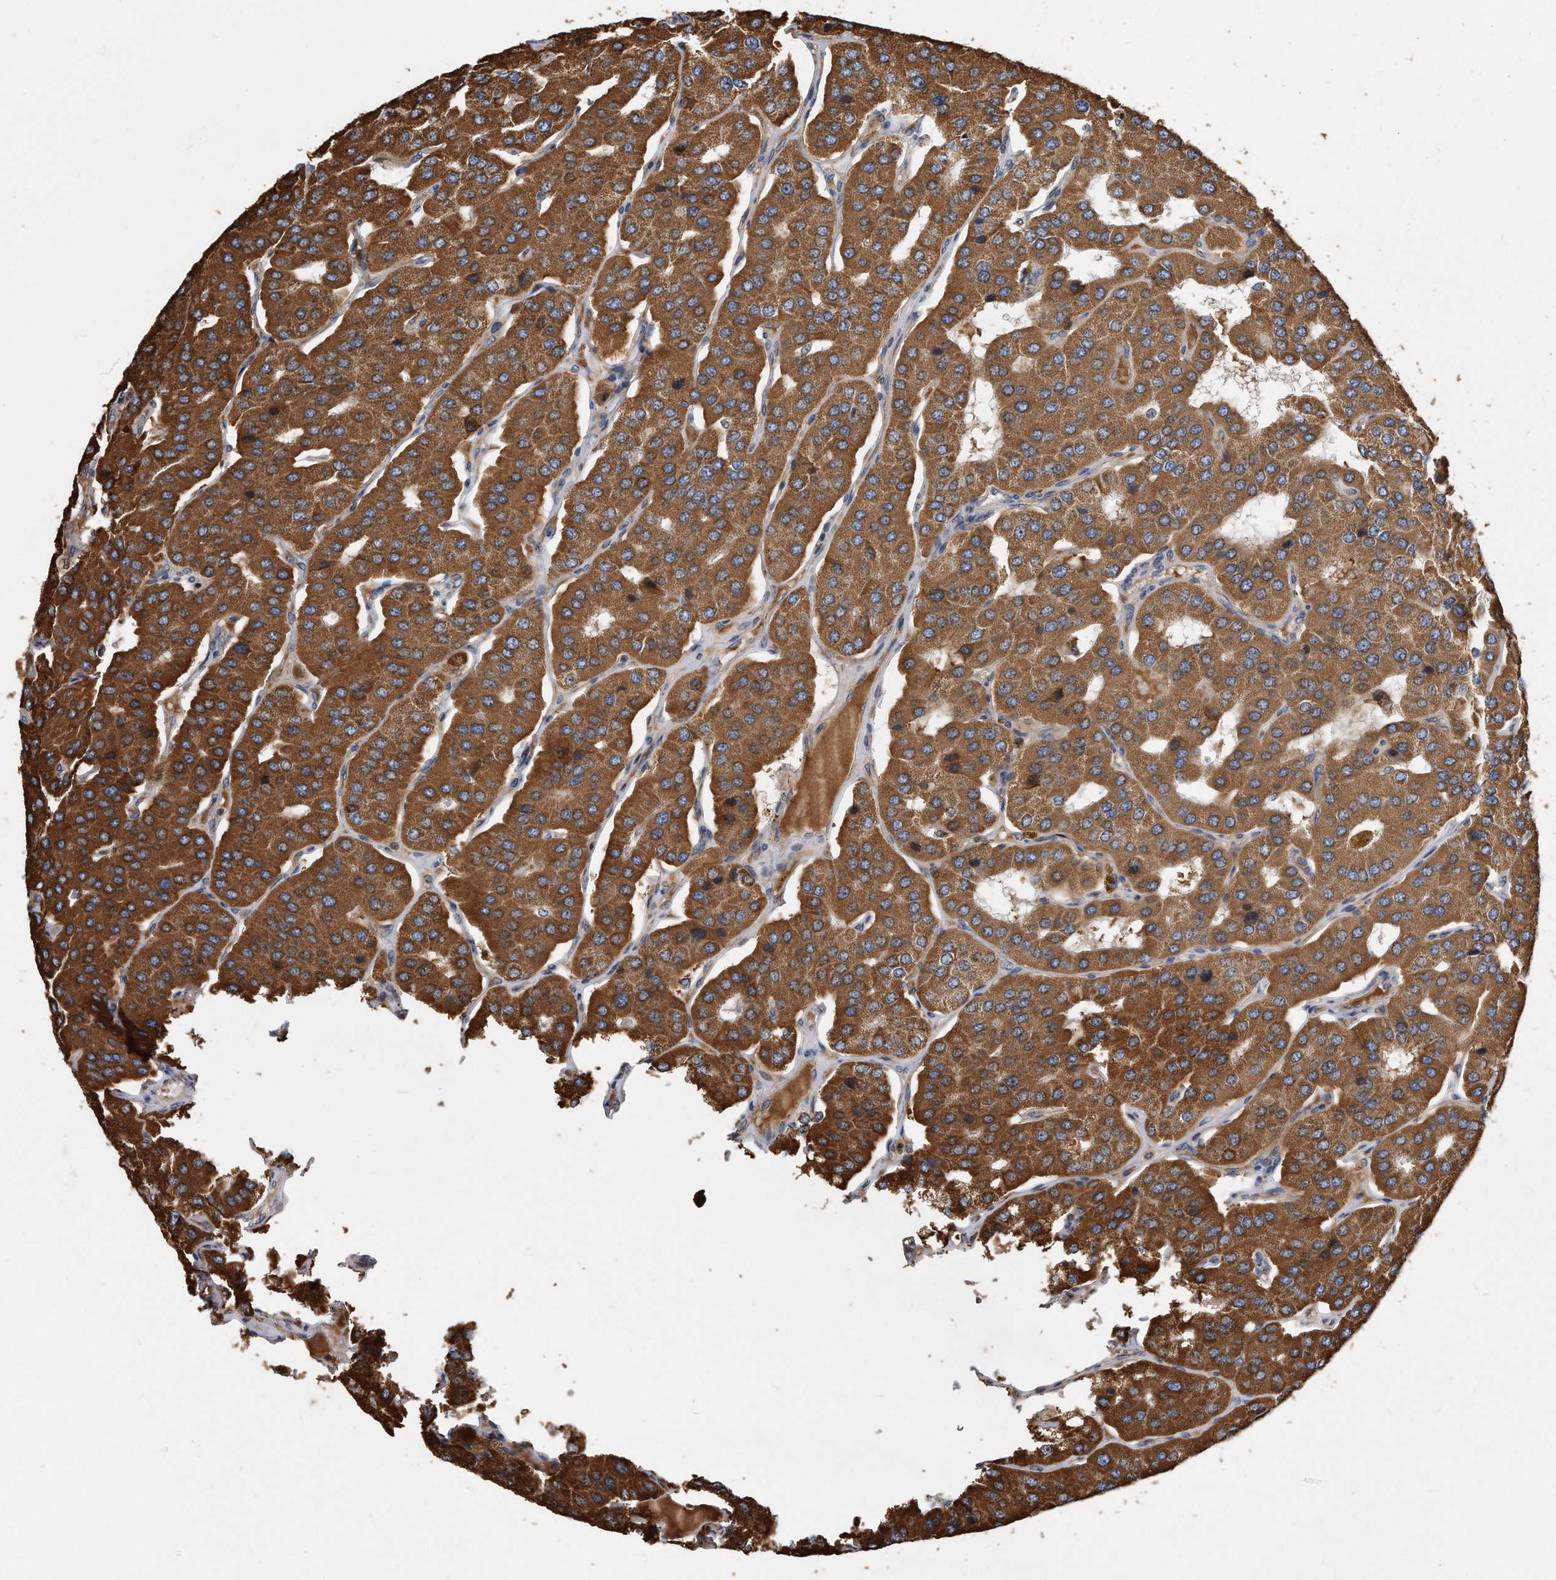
{"staining": {"intensity": "strong", "quantity": ">75%", "location": "cytoplasmic/membranous"}, "tissue": "parathyroid gland", "cell_type": "Glandular cells", "image_type": "normal", "snomed": [{"axis": "morphology", "description": "Normal tissue, NOS"}, {"axis": "morphology", "description": "Adenoma, NOS"}, {"axis": "topography", "description": "Parathyroid gland"}], "caption": "IHC photomicrograph of benign parathyroid gland stained for a protein (brown), which displays high levels of strong cytoplasmic/membranous positivity in about >75% of glandular cells.", "gene": "PPP5C", "patient": {"sex": "female", "age": 86}}